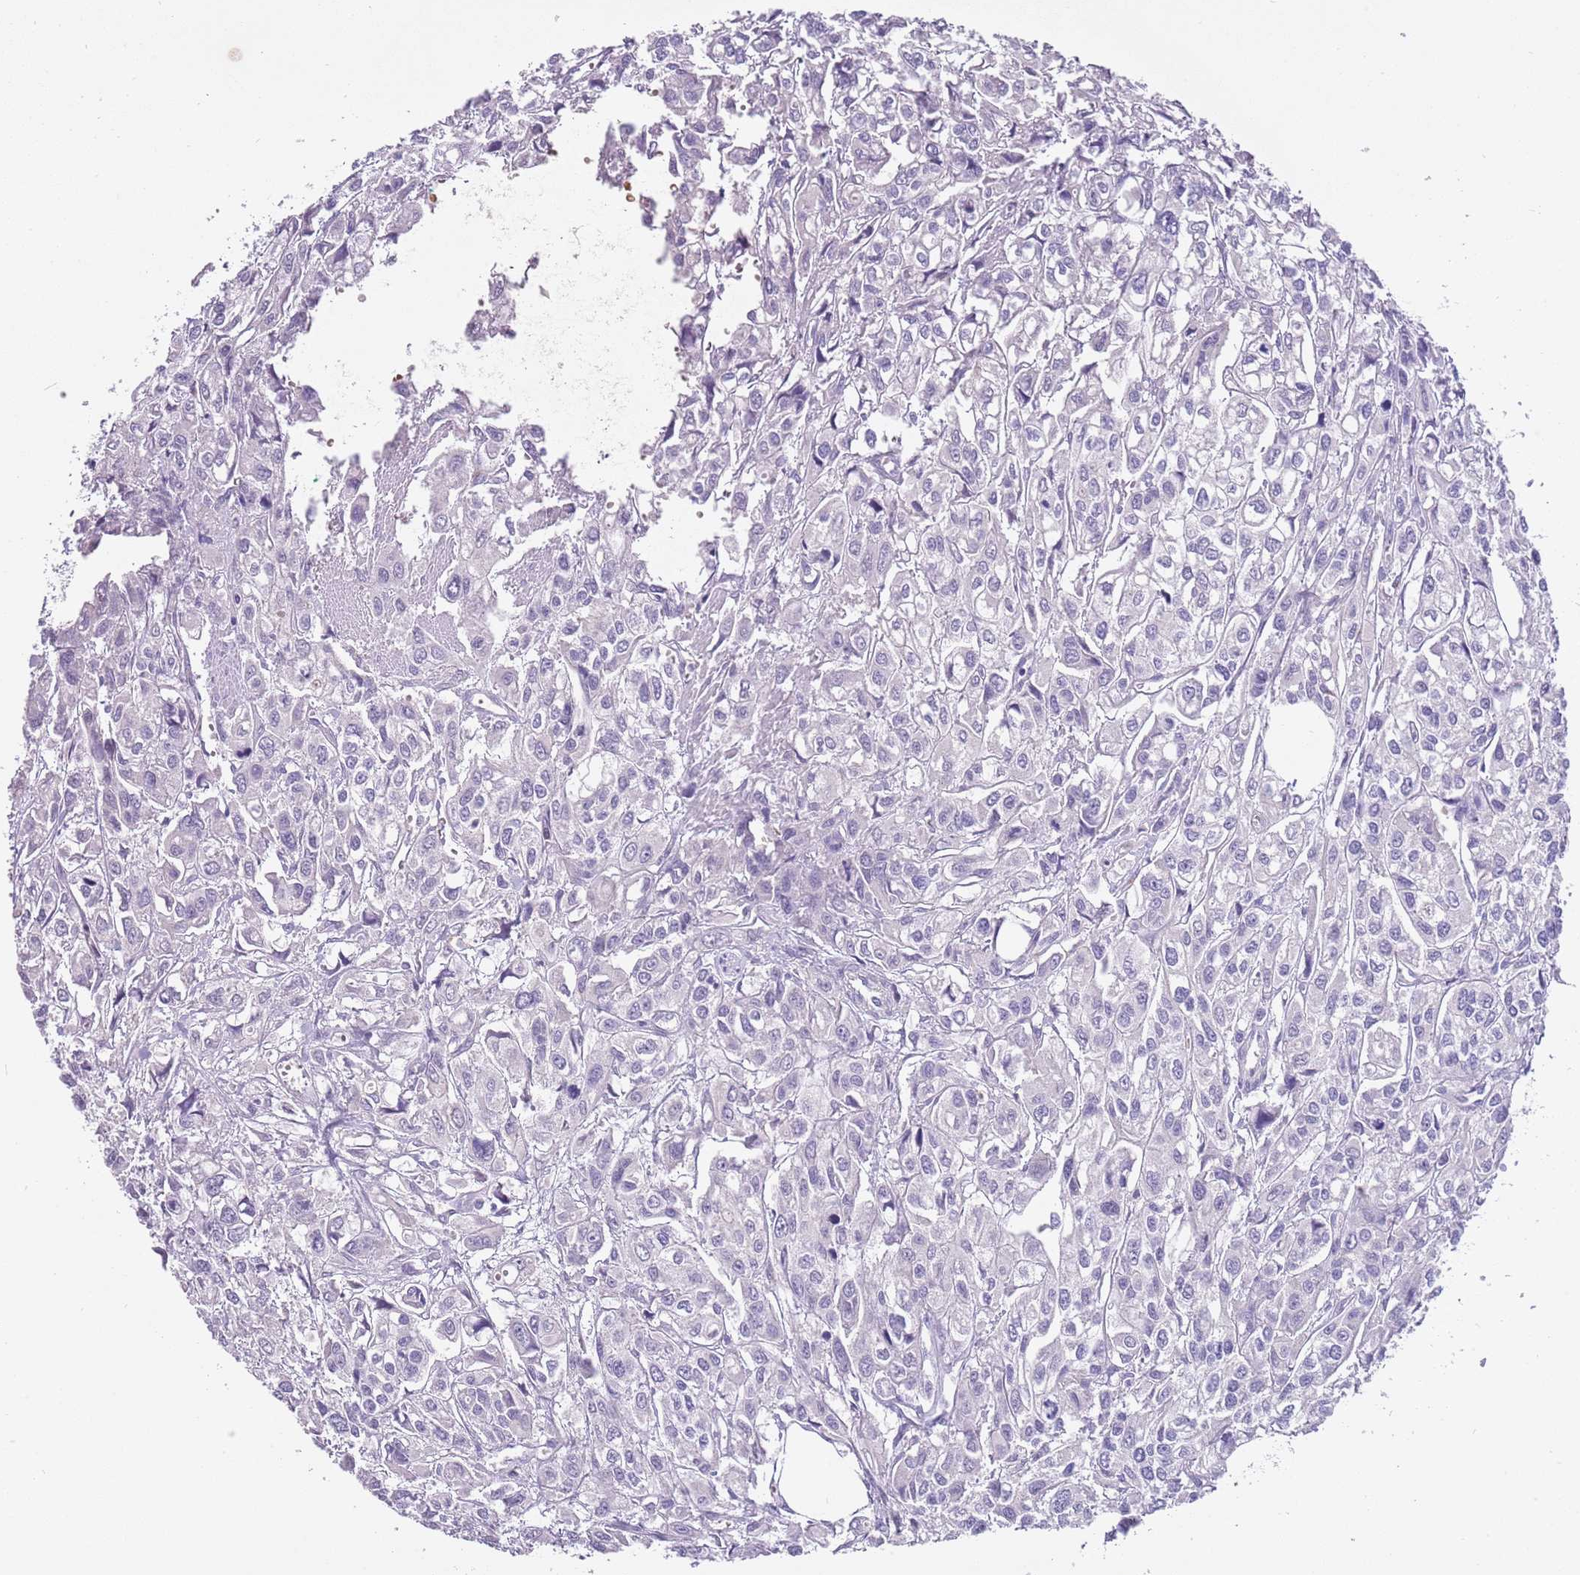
{"staining": {"intensity": "negative", "quantity": "none", "location": "none"}, "tissue": "urothelial cancer", "cell_type": "Tumor cells", "image_type": "cancer", "snomed": [{"axis": "morphology", "description": "Urothelial carcinoma, High grade"}, {"axis": "topography", "description": "Urinary bladder"}], "caption": "There is no significant positivity in tumor cells of urothelial cancer.", "gene": "CFAP73", "patient": {"sex": "male", "age": 67}}